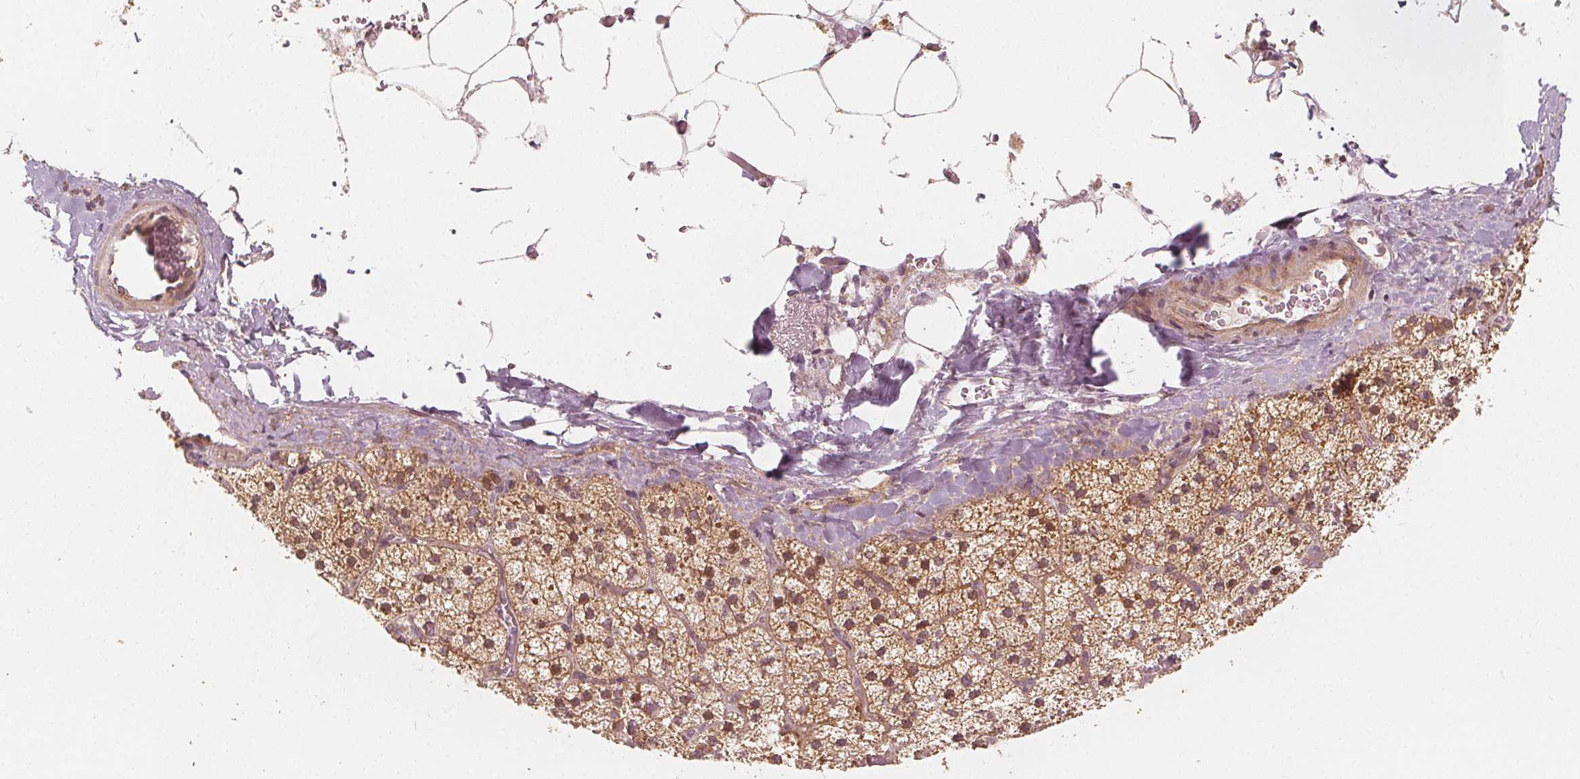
{"staining": {"intensity": "moderate", "quantity": ">75%", "location": "cytoplasmic/membranous,nuclear"}, "tissue": "adrenal gland", "cell_type": "Glandular cells", "image_type": "normal", "snomed": [{"axis": "morphology", "description": "Normal tissue, NOS"}, {"axis": "topography", "description": "Adrenal gland"}], "caption": "Human adrenal gland stained for a protein (brown) reveals moderate cytoplasmic/membranous,nuclear positive staining in about >75% of glandular cells.", "gene": "SNX12", "patient": {"sex": "male", "age": 53}}